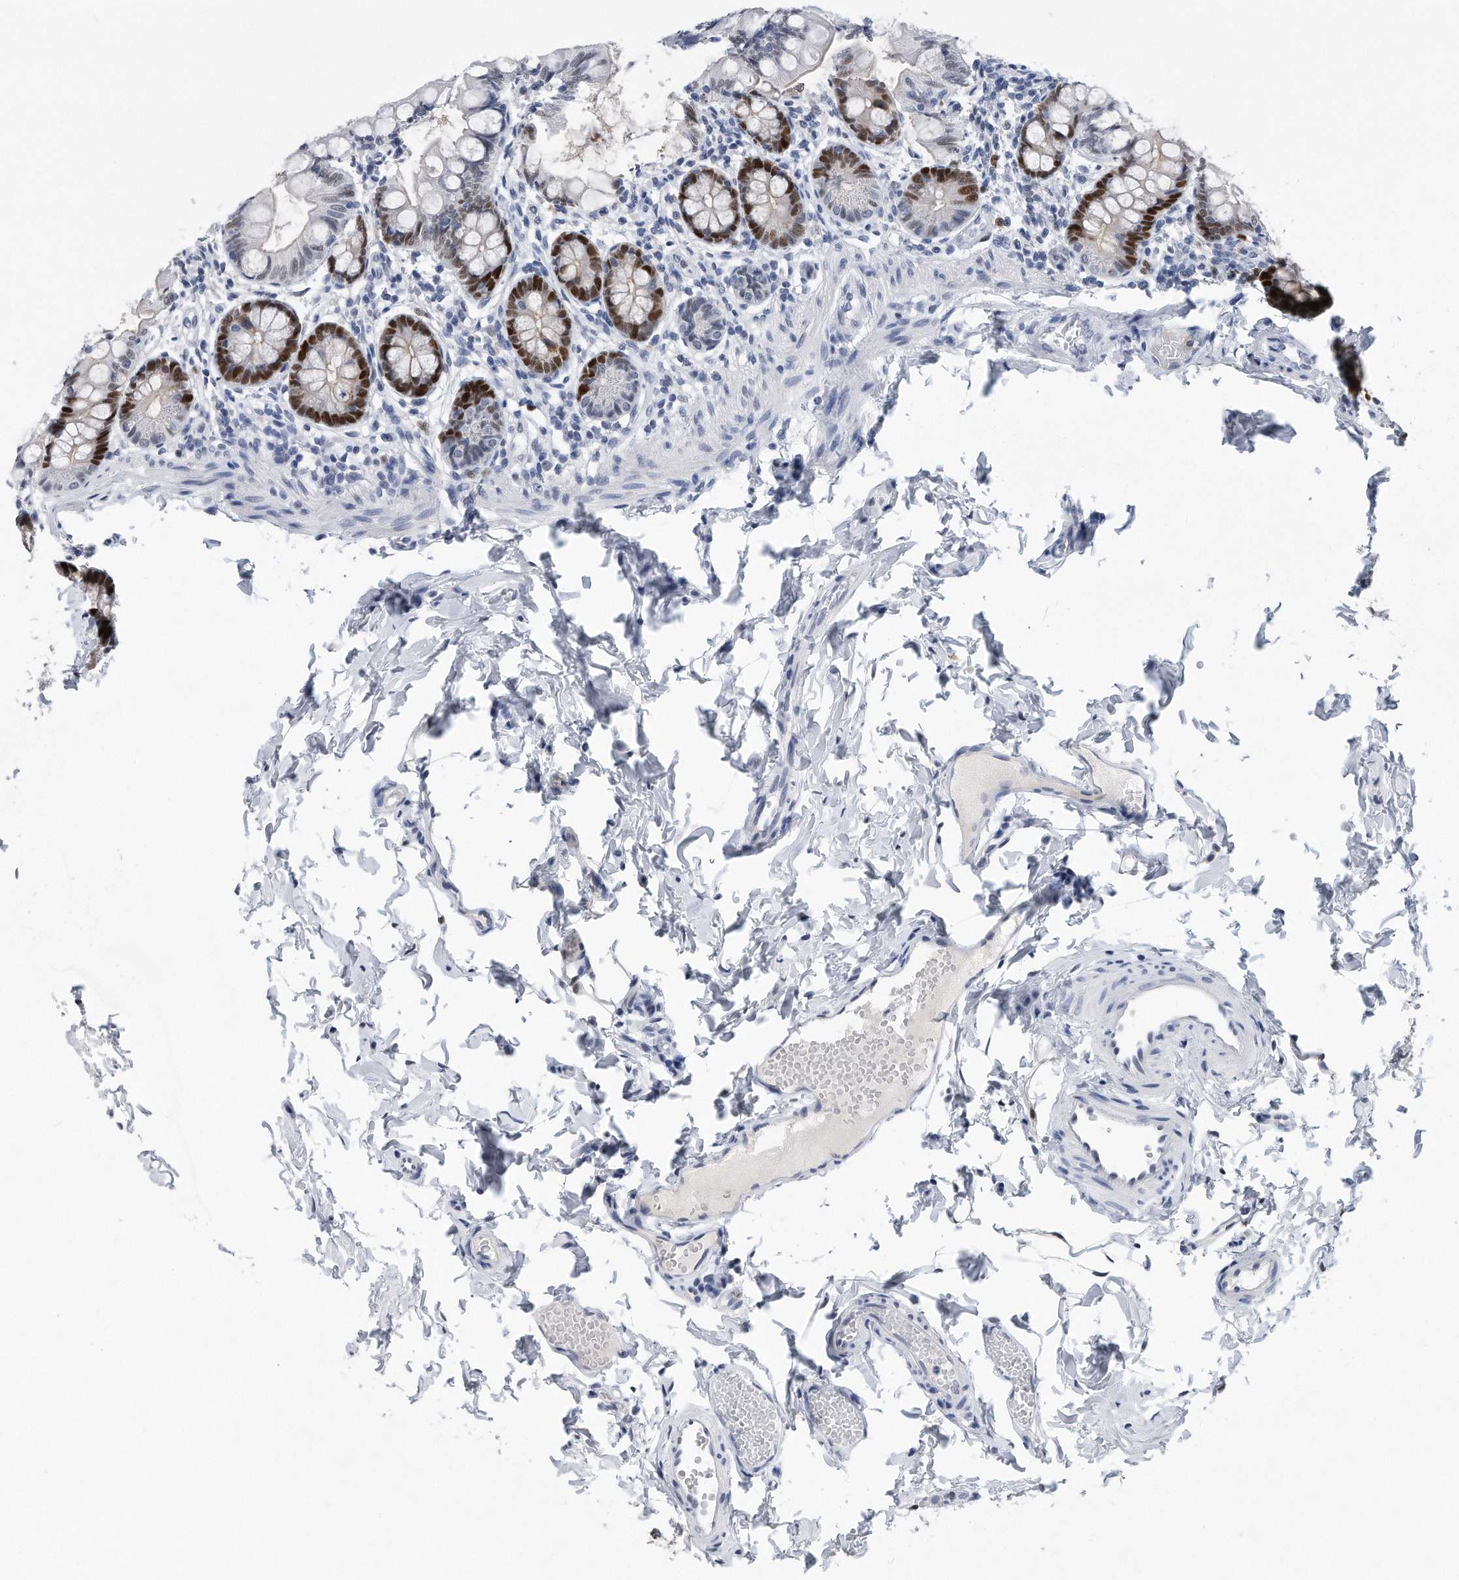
{"staining": {"intensity": "strong", "quantity": "25%-75%", "location": "nuclear"}, "tissue": "small intestine", "cell_type": "Glandular cells", "image_type": "normal", "snomed": [{"axis": "morphology", "description": "Normal tissue, NOS"}, {"axis": "topography", "description": "Small intestine"}], "caption": "This is a micrograph of IHC staining of normal small intestine, which shows strong expression in the nuclear of glandular cells.", "gene": "PCNA", "patient": {"sex": "male", "age": 7}}